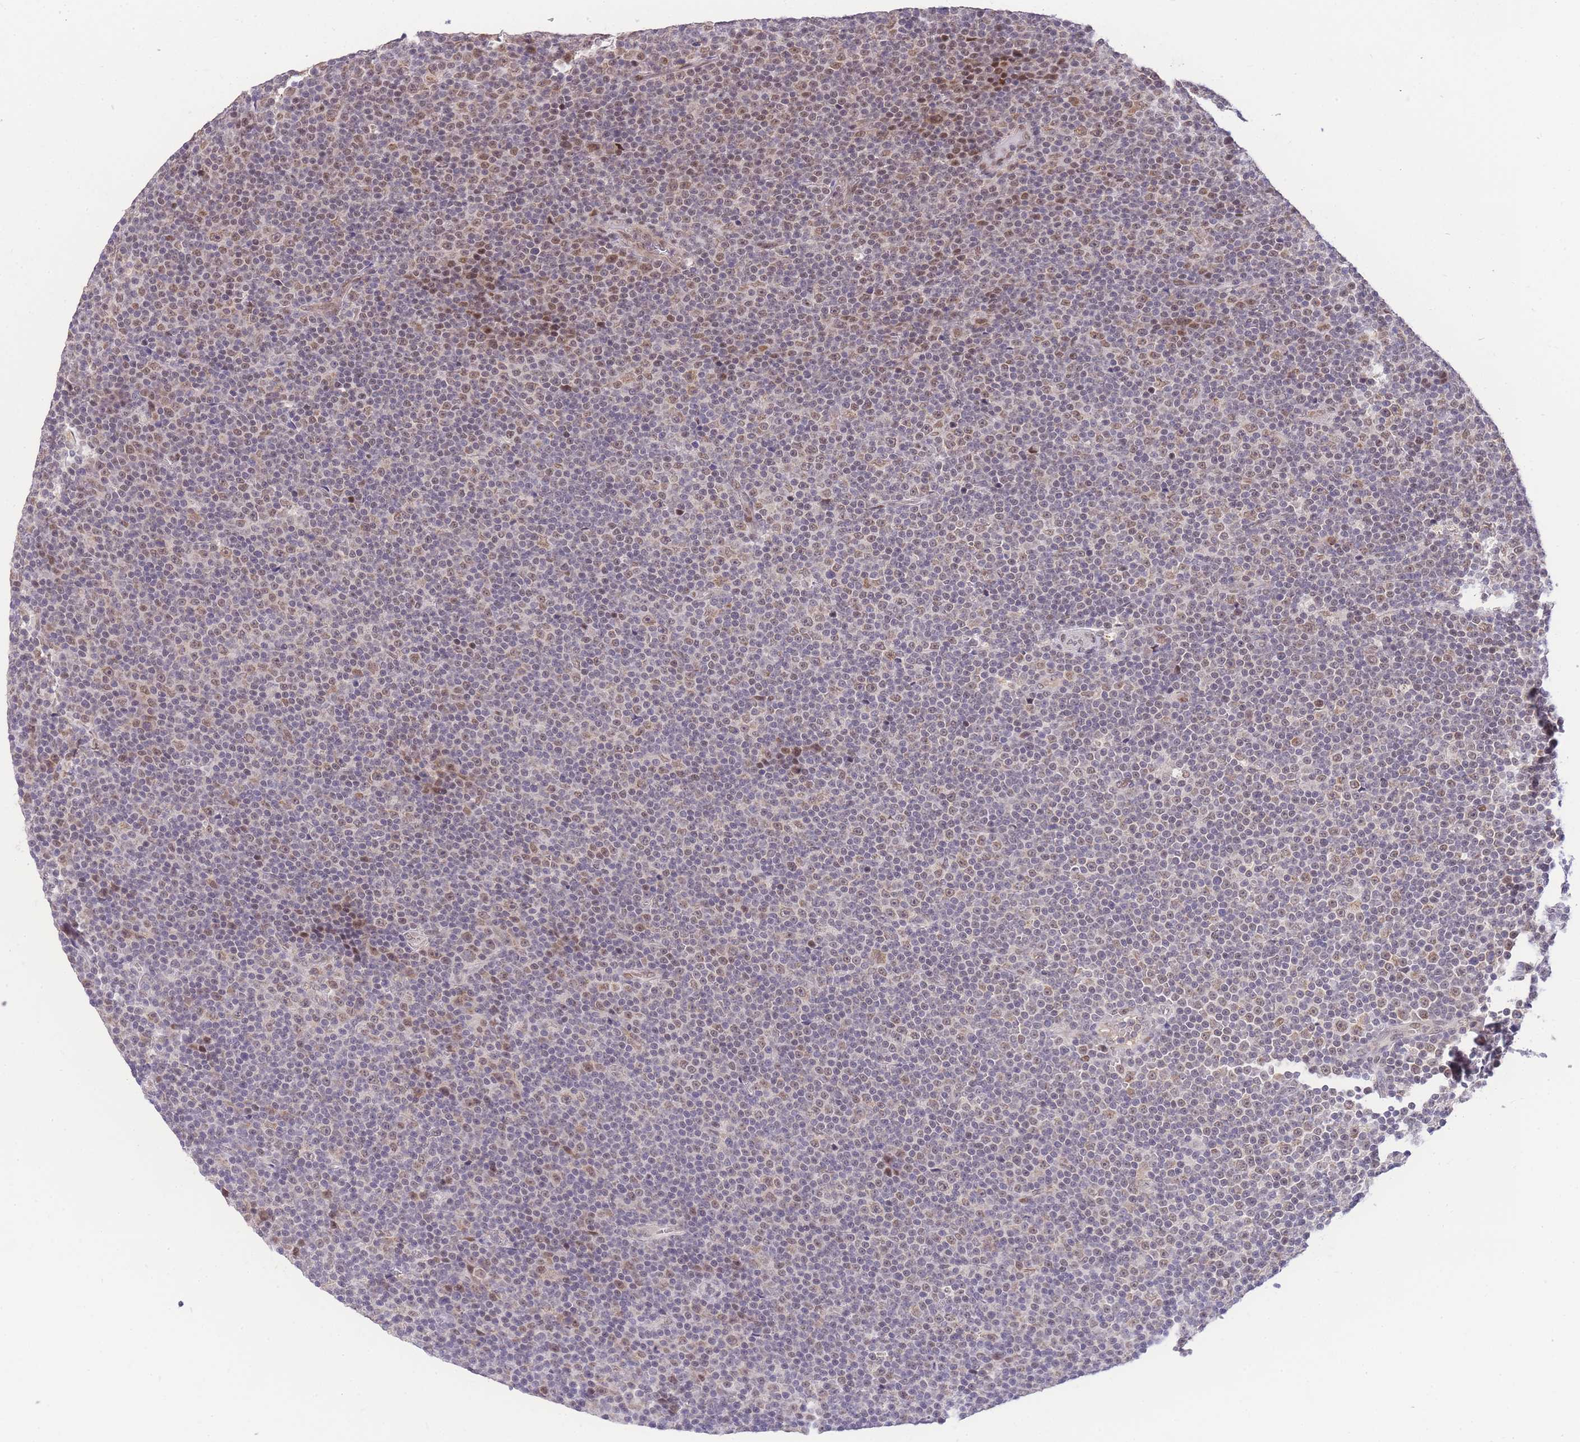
{"staining": {"intensity": "moderate", "quantity": "<25%", "location": "nuclear"}, "tissue": "lymphoma", "cell_type": "Tumor cells", "image_type": "cancer", "snomed": [{"axis": "morphology", "description": "Malignant lymphoma, non-Hodgkin's type, Low grade"}, {"axis": "topography", "description": "Lymph node"}], "caption": "Lymphoma stained with a protein marker demonstrates moderate staining in tumor cells.", "gene": "PUS10", "patient": {"sex": "female", "age": 67}}